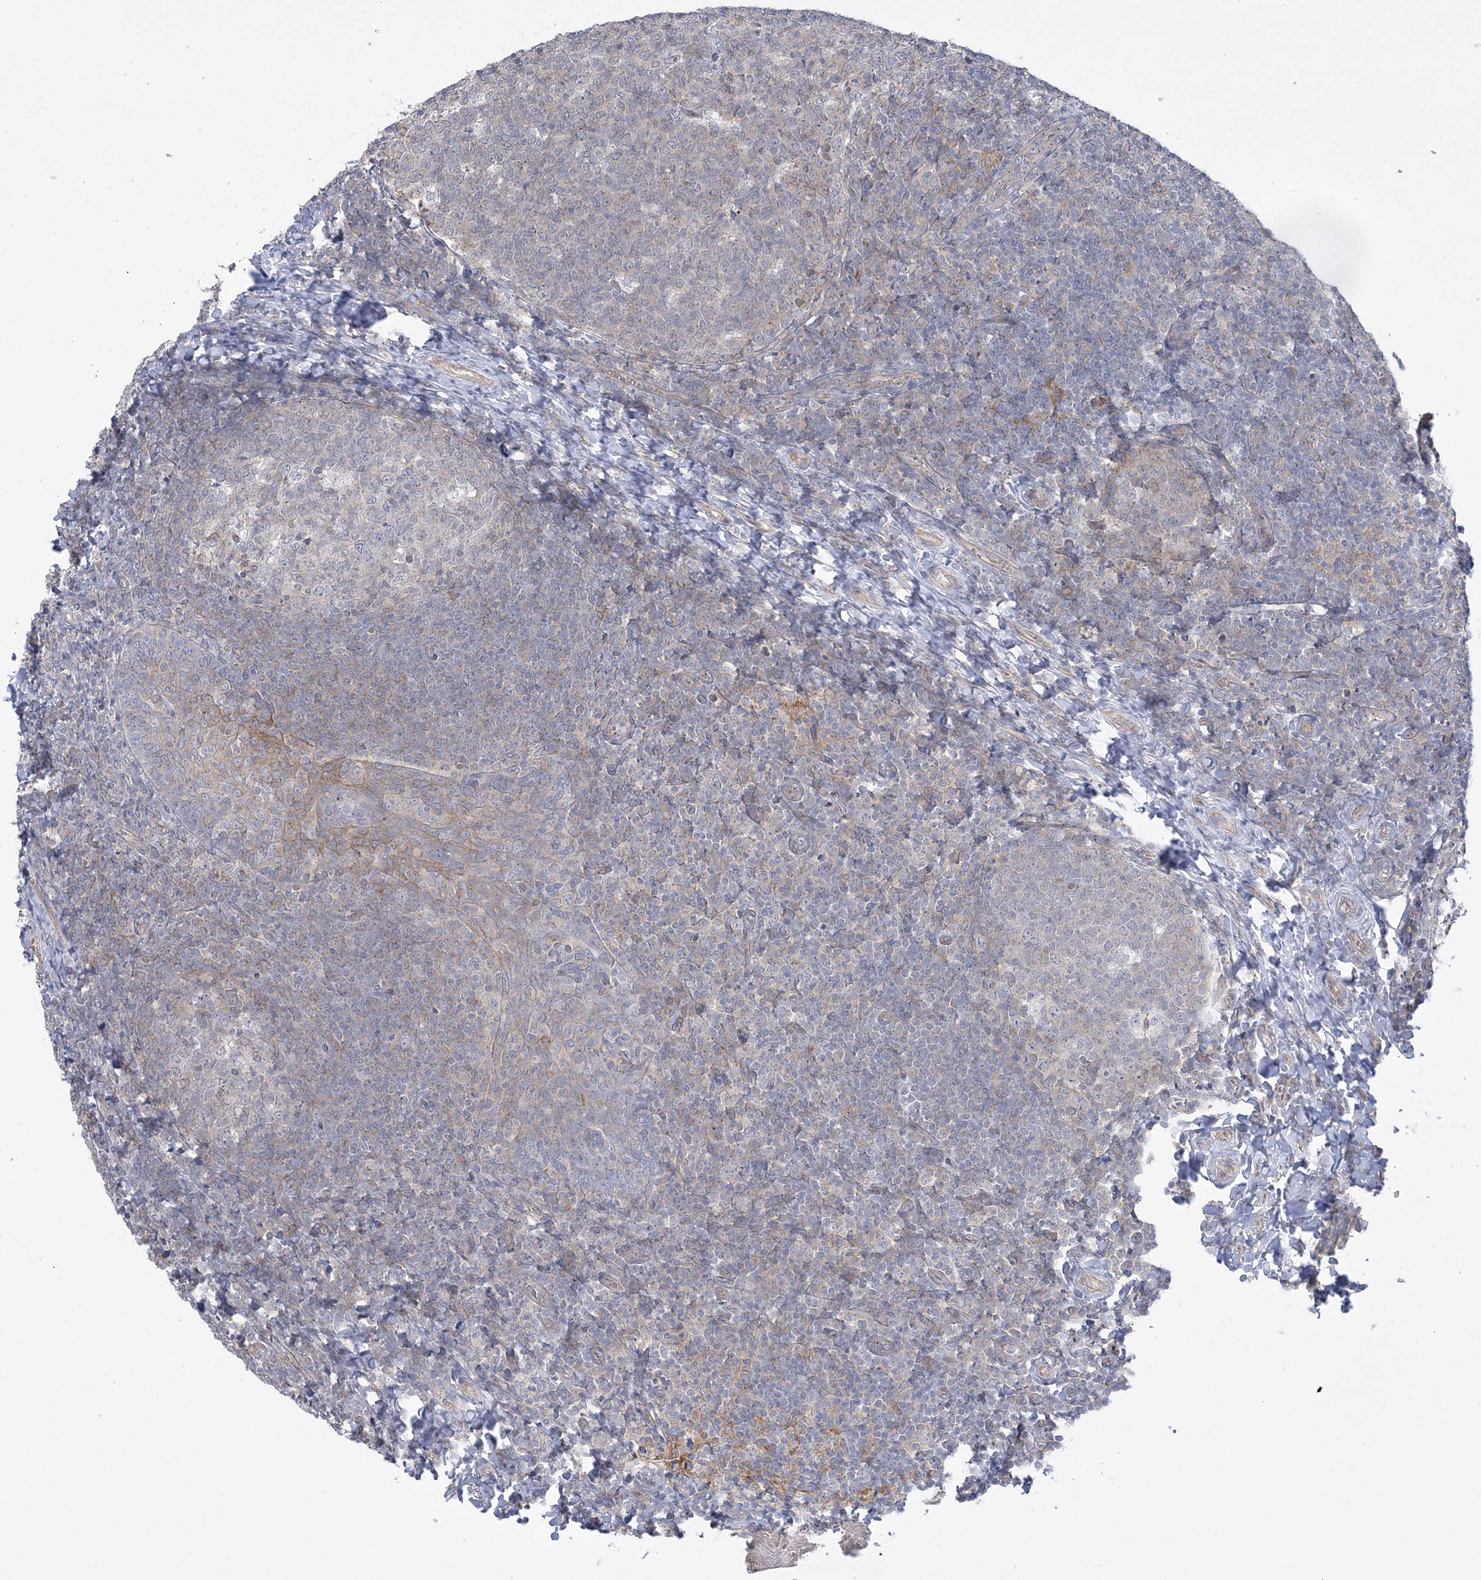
{"staining": {"intensity": "negative", "quantity": "none", "location": "none"}, "tissue": "tonsil", "cell_type": "Germinal center cells", "image_type": "normal", "snomed": [{"axis": "morphology", "description": "Normal tissue, NOS"}, {"axis": "topography", "description": "Tonsil"}], "caption": "High power microscopy photomicrograph of an IHC photomicrograph of benign tonsil, revealing no significant positivity in germinal center cells.", "gene": "ADAMTS12", "patient": {"sex": "female", "age": 19}}